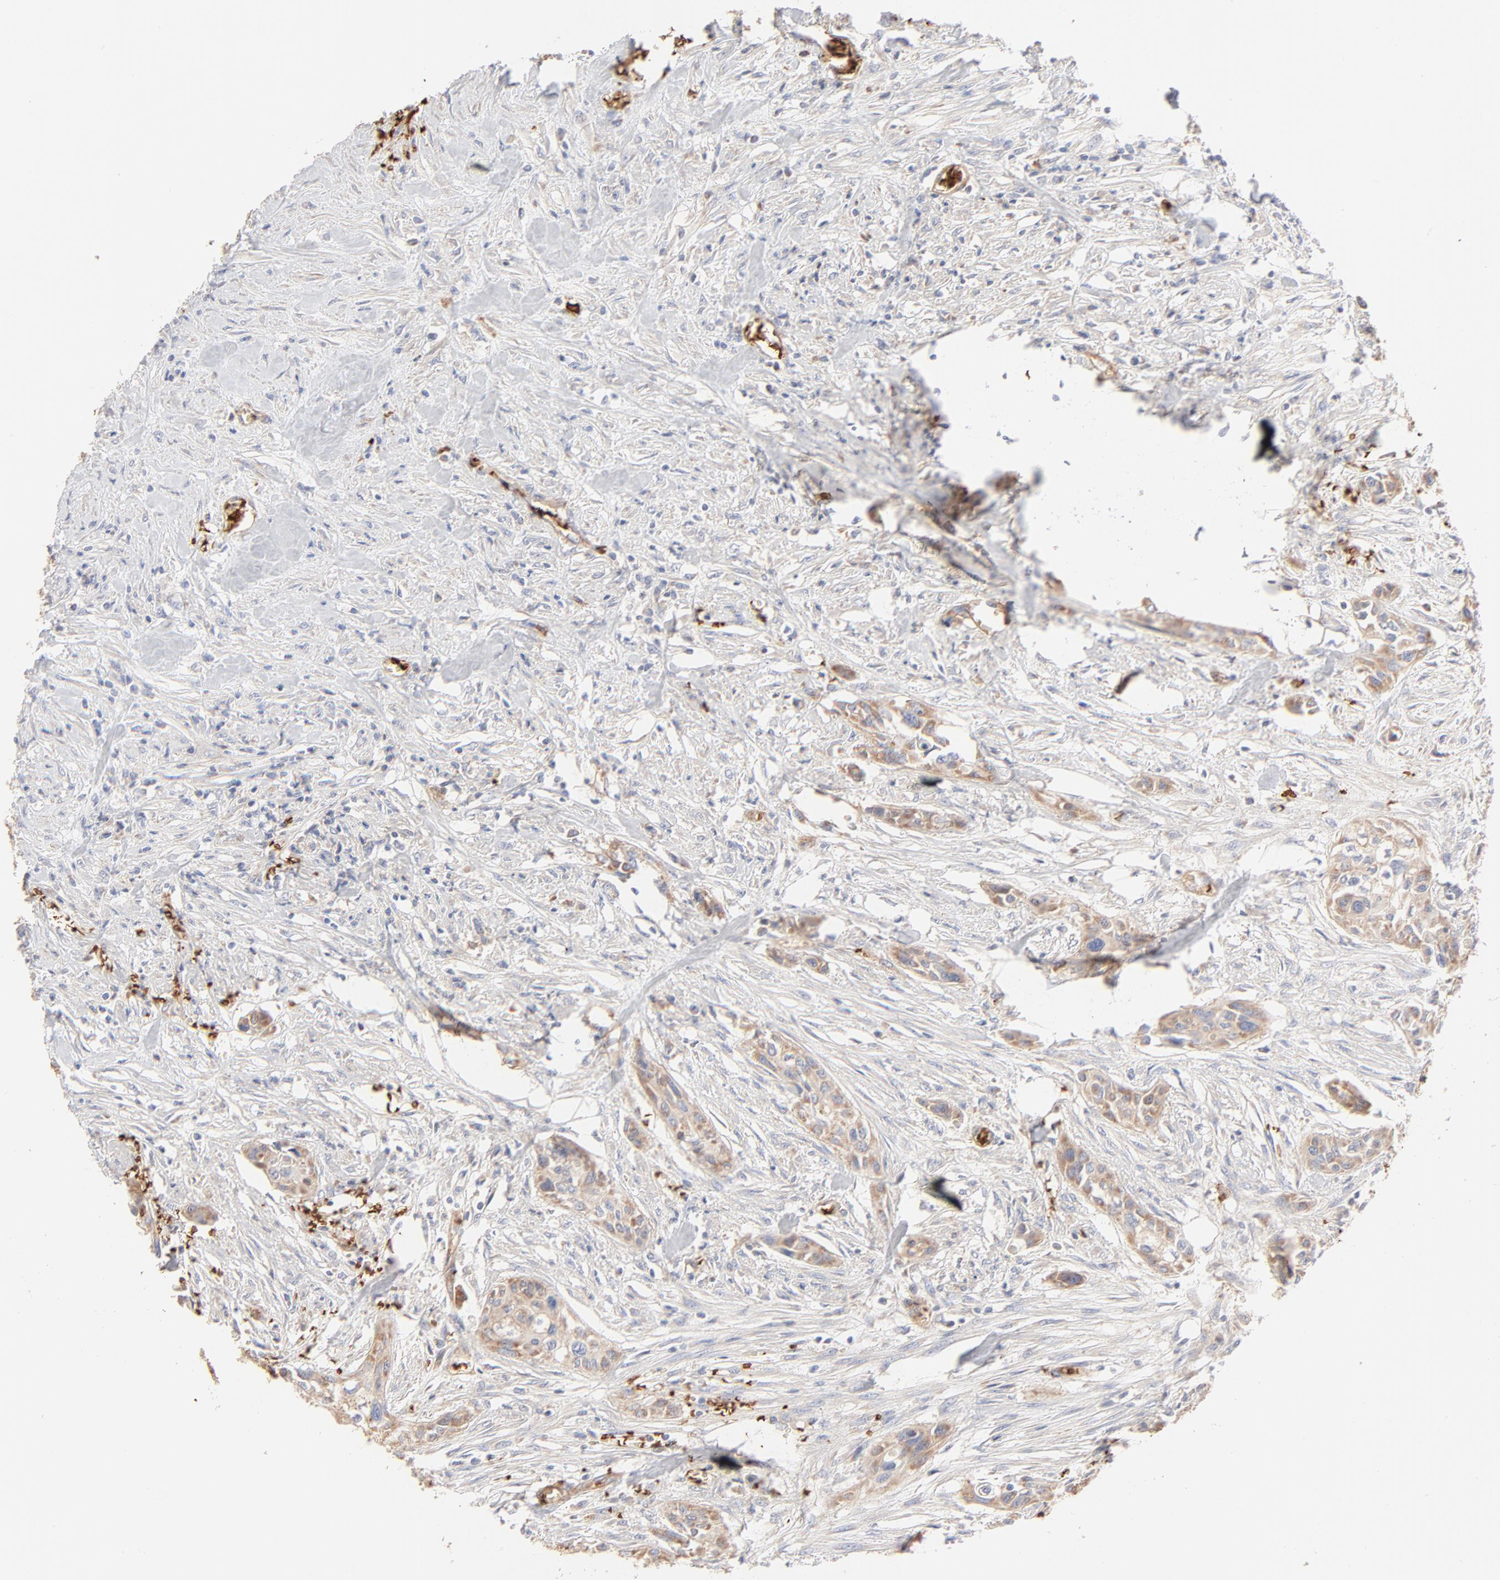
{"staining": {"intensity": "weak", "quantity": ">75%", "location": "cytoplasmic/membranous"}, "tissue": "urothelial cancer", "cell_type": "Tumor cells", "image_type": "cancer", "snomed": [{"axis": "morphology", "description": "Urothelial carcinoma, High grade"}, {"axis": "topography", "description": "Urinary bladder"}], "caption": "Immunohistochemical staining of human high-grade urothelial carcinoma exhibits weak cytoplasmic/membranous protein expression in about >75% of tumor cells.", "gene": "SPTB", "patient": {"sex": "male", "age": 74}}